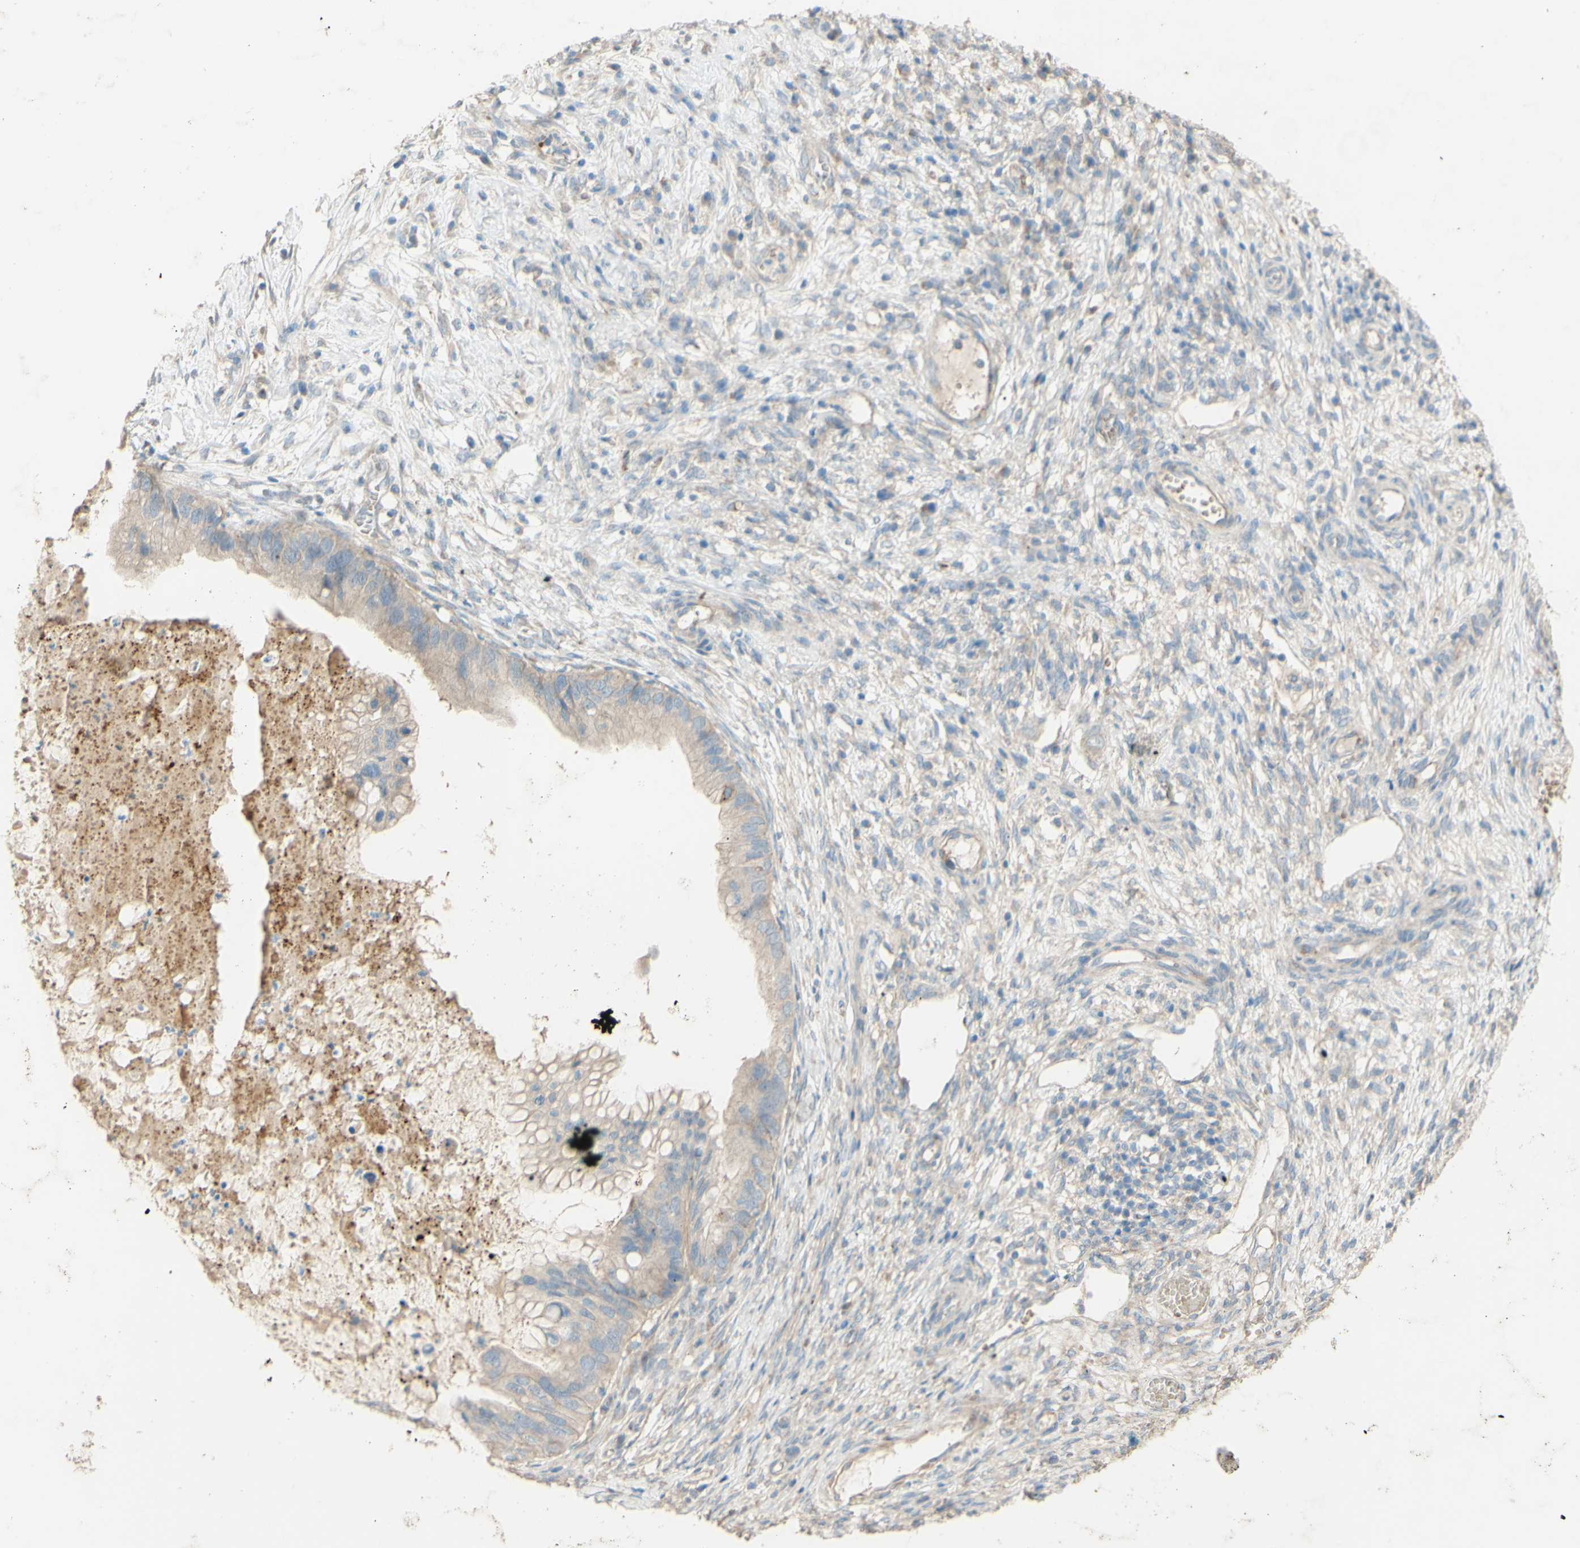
{"staining": {"intensity": "weak", "quantity": ">75%", "location": "cytoplasmic/membranous"}, "tissue": "ovarian cancer", "cell_type": "Tumor cells", "image_type": "cancer", "snomed": [{"axis": "morphology", "description": "Cystadenocarcinoma, mucinous, NOS"}, {"axis": "topography", "description": "Ovary"}], "caption": "IHC micrograph of neoplastic tissue: ovarian cancer (mucinous cystadenocarcinoma) stained using immunohistochemistry shows low levels of weak protein expression localized specifically in the cytoplasmic/membranous of tumor cells, appearing as a cytoplasmic/membranous brown color.", "gene": "DKK3", "patient": {"sex": "female", "age": 80}}